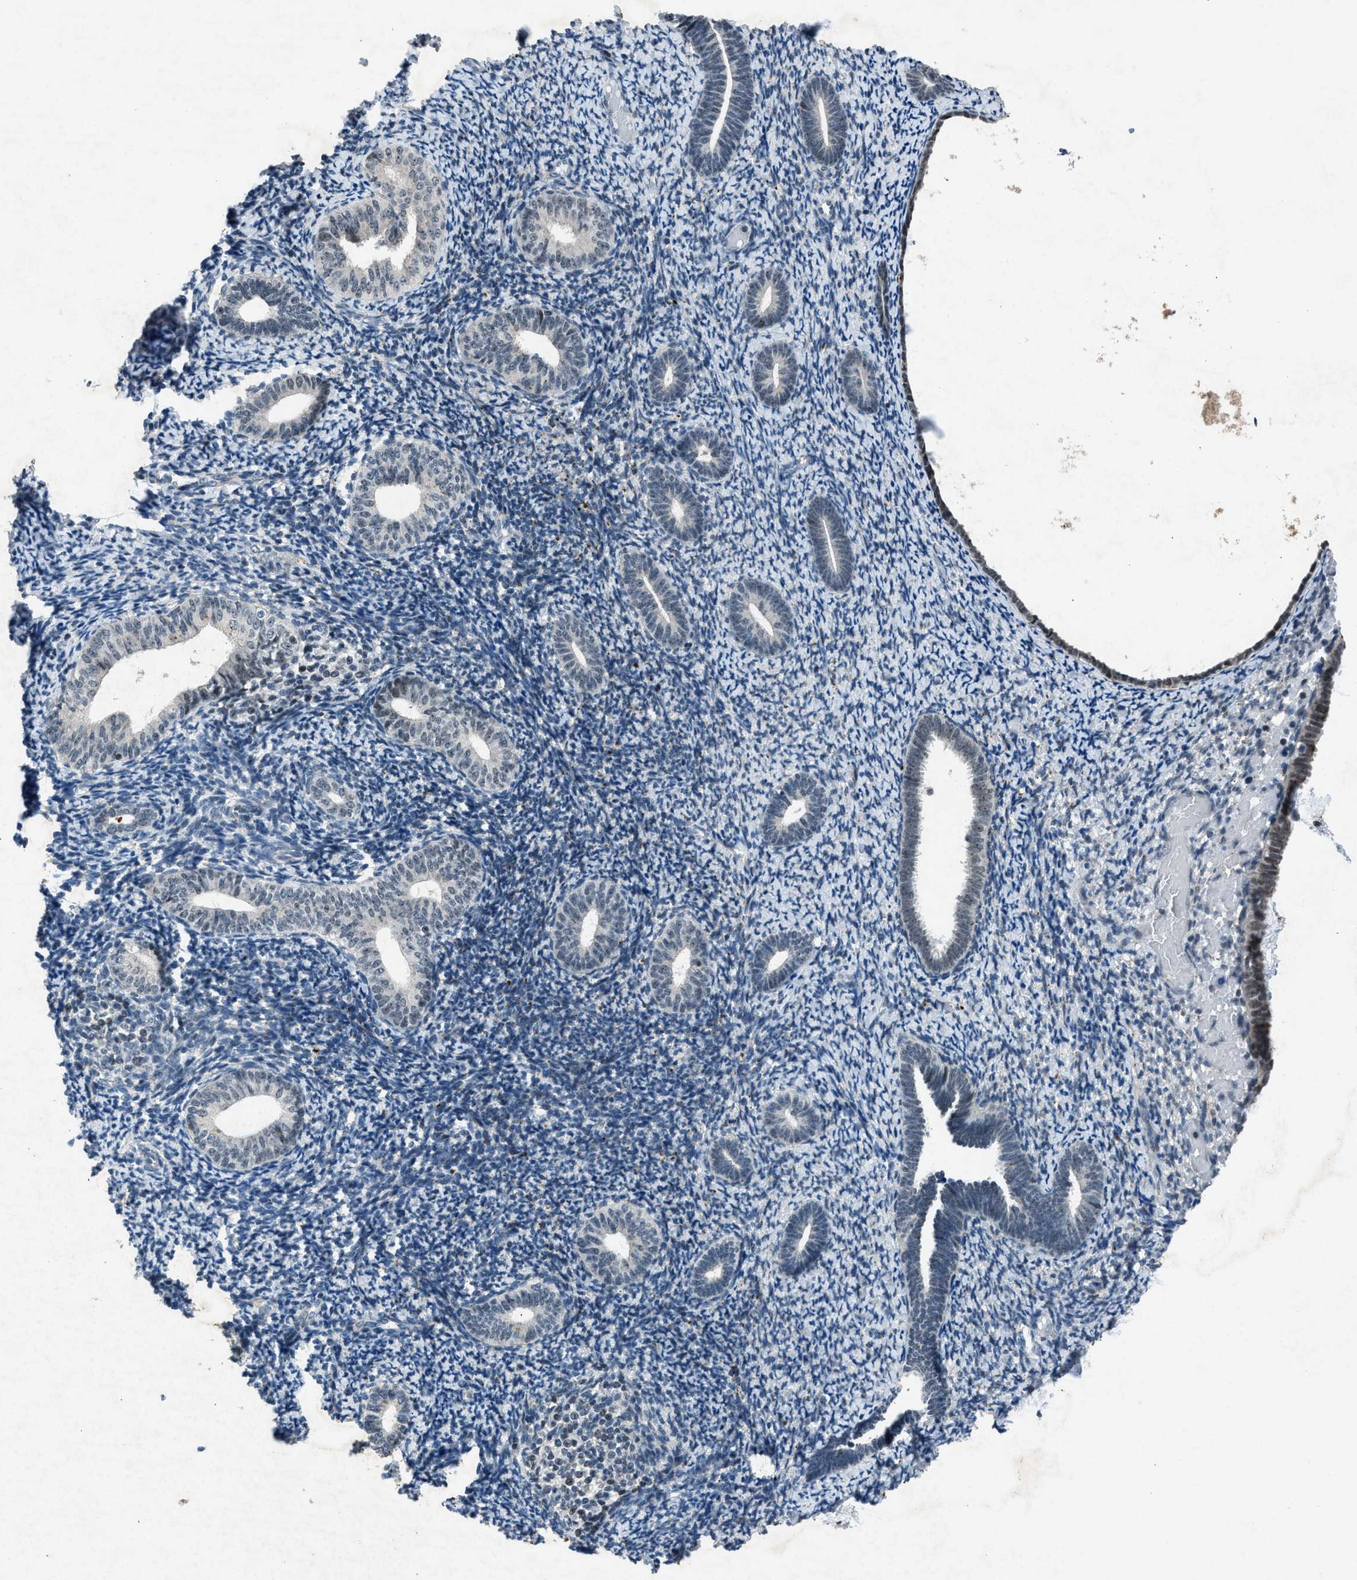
{"staining": {"intensity": "negative", "quantity": "none", "location": "none"}, "tissue": "endometrium", "cell_type": "Cells in endometrial stroma", "image_type": "normal", "snomed": [{"axis": "morphology", "description": "Normal tissue, NOS"}, {"axis": "topography", "description": "Endometrium"}], "caption": "A high-resolution histopathology image shows IHC staining of normal endometrium, which demonstrates no significant positivity in cells in endometrial stroma.", "gene": "ADCY1", "patient": {"sex": "female", "age": 66}}